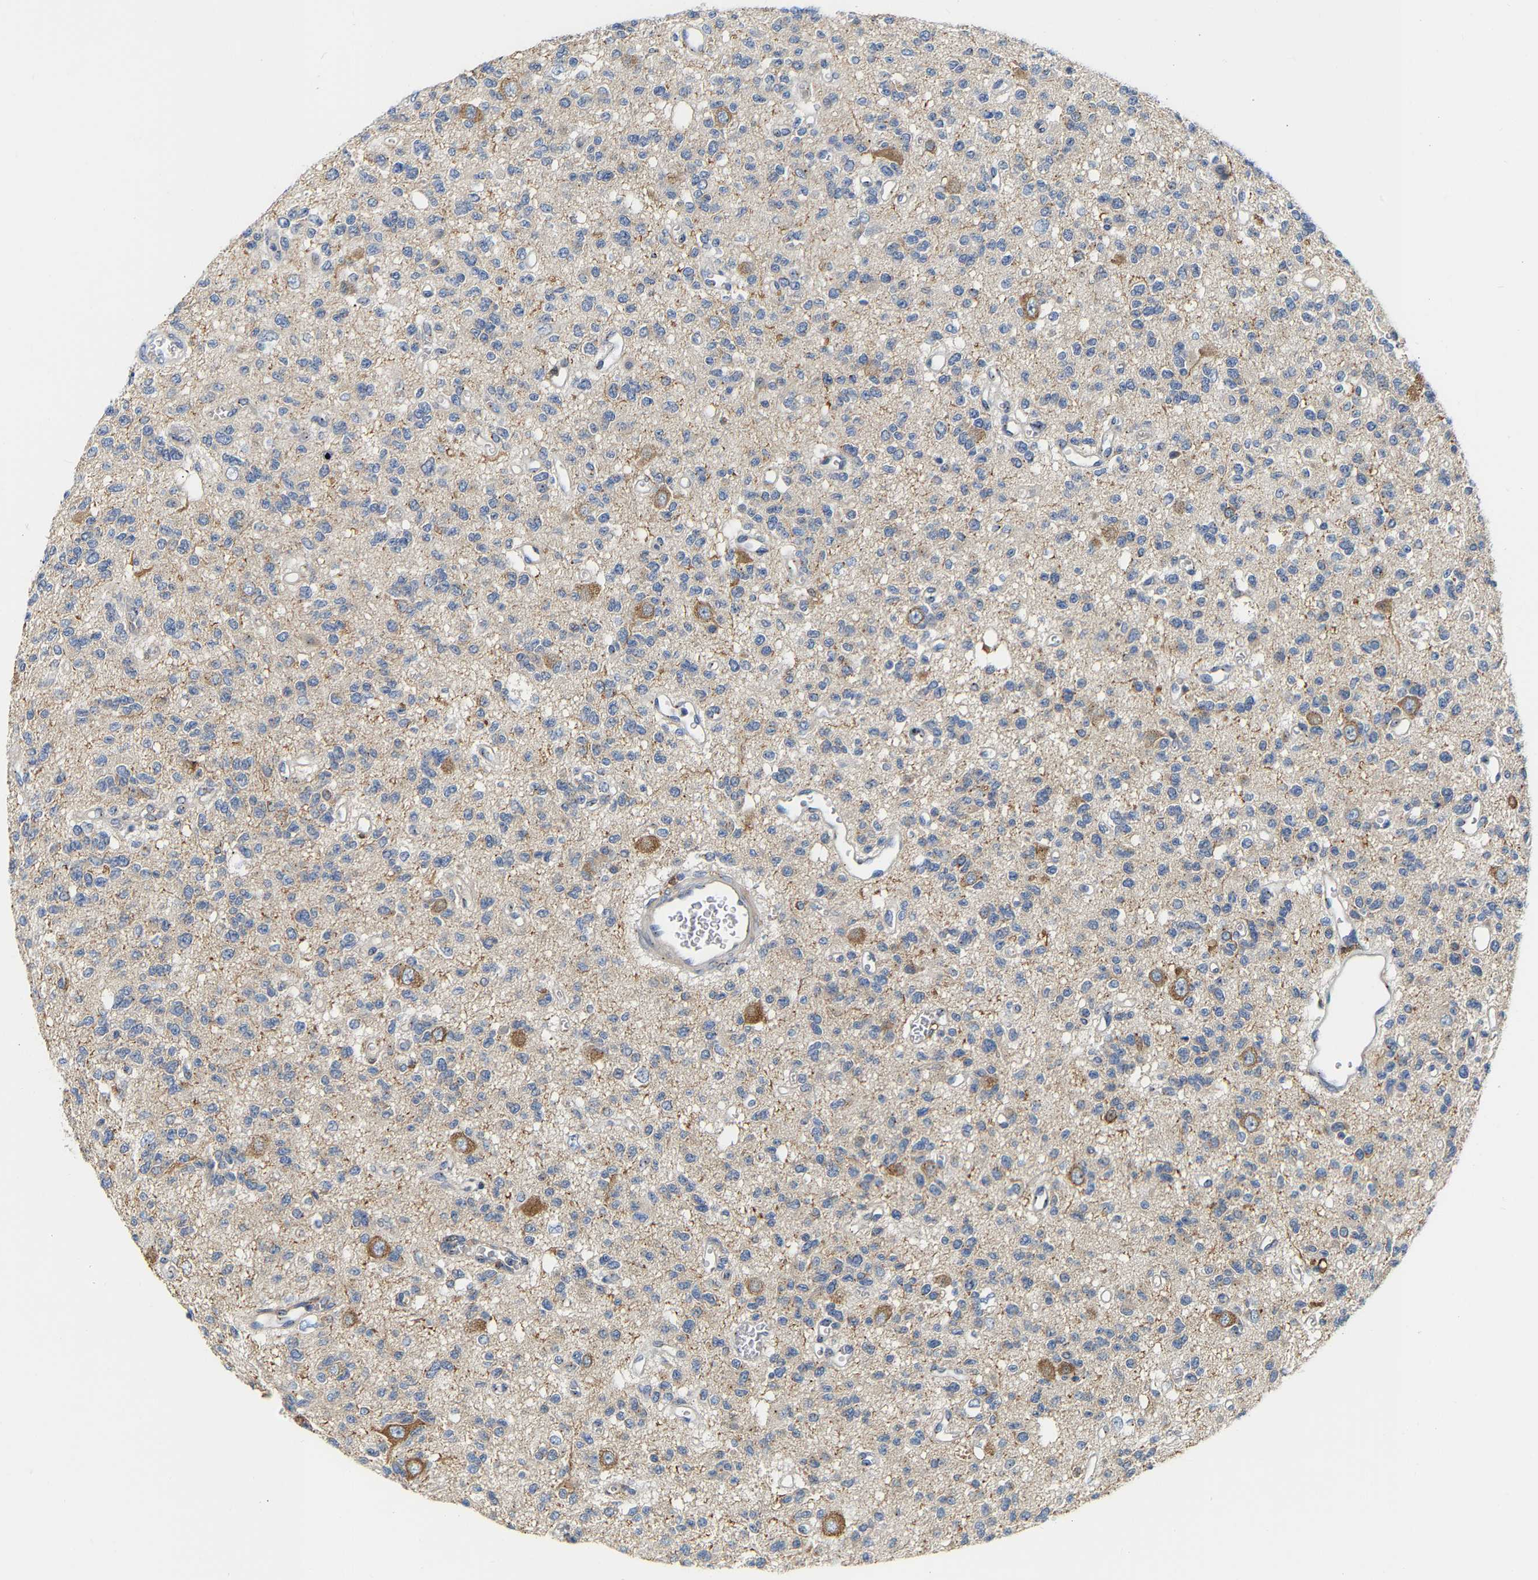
{"staining": {"intensity": "negative", "quantity": "none", "location": "none"}, "tissue": "glioma", "cell_type": "Tumor cells", "image_type": "cancer", "snomed": [{"axis": "morphology", "description": "Glioma, malignant, Low grade"}, {"axis": "topography", "description": "Brain"}], "caption": "Tumor cells show no significant staining in malignant glioma (low-grade). Brightfield microscopy of IHC stained with DAB (brown) and hematoxylin (blue), captured at high magnification.", "gene": "PCNT", "patient": {"sex": "male", "age": 38}}